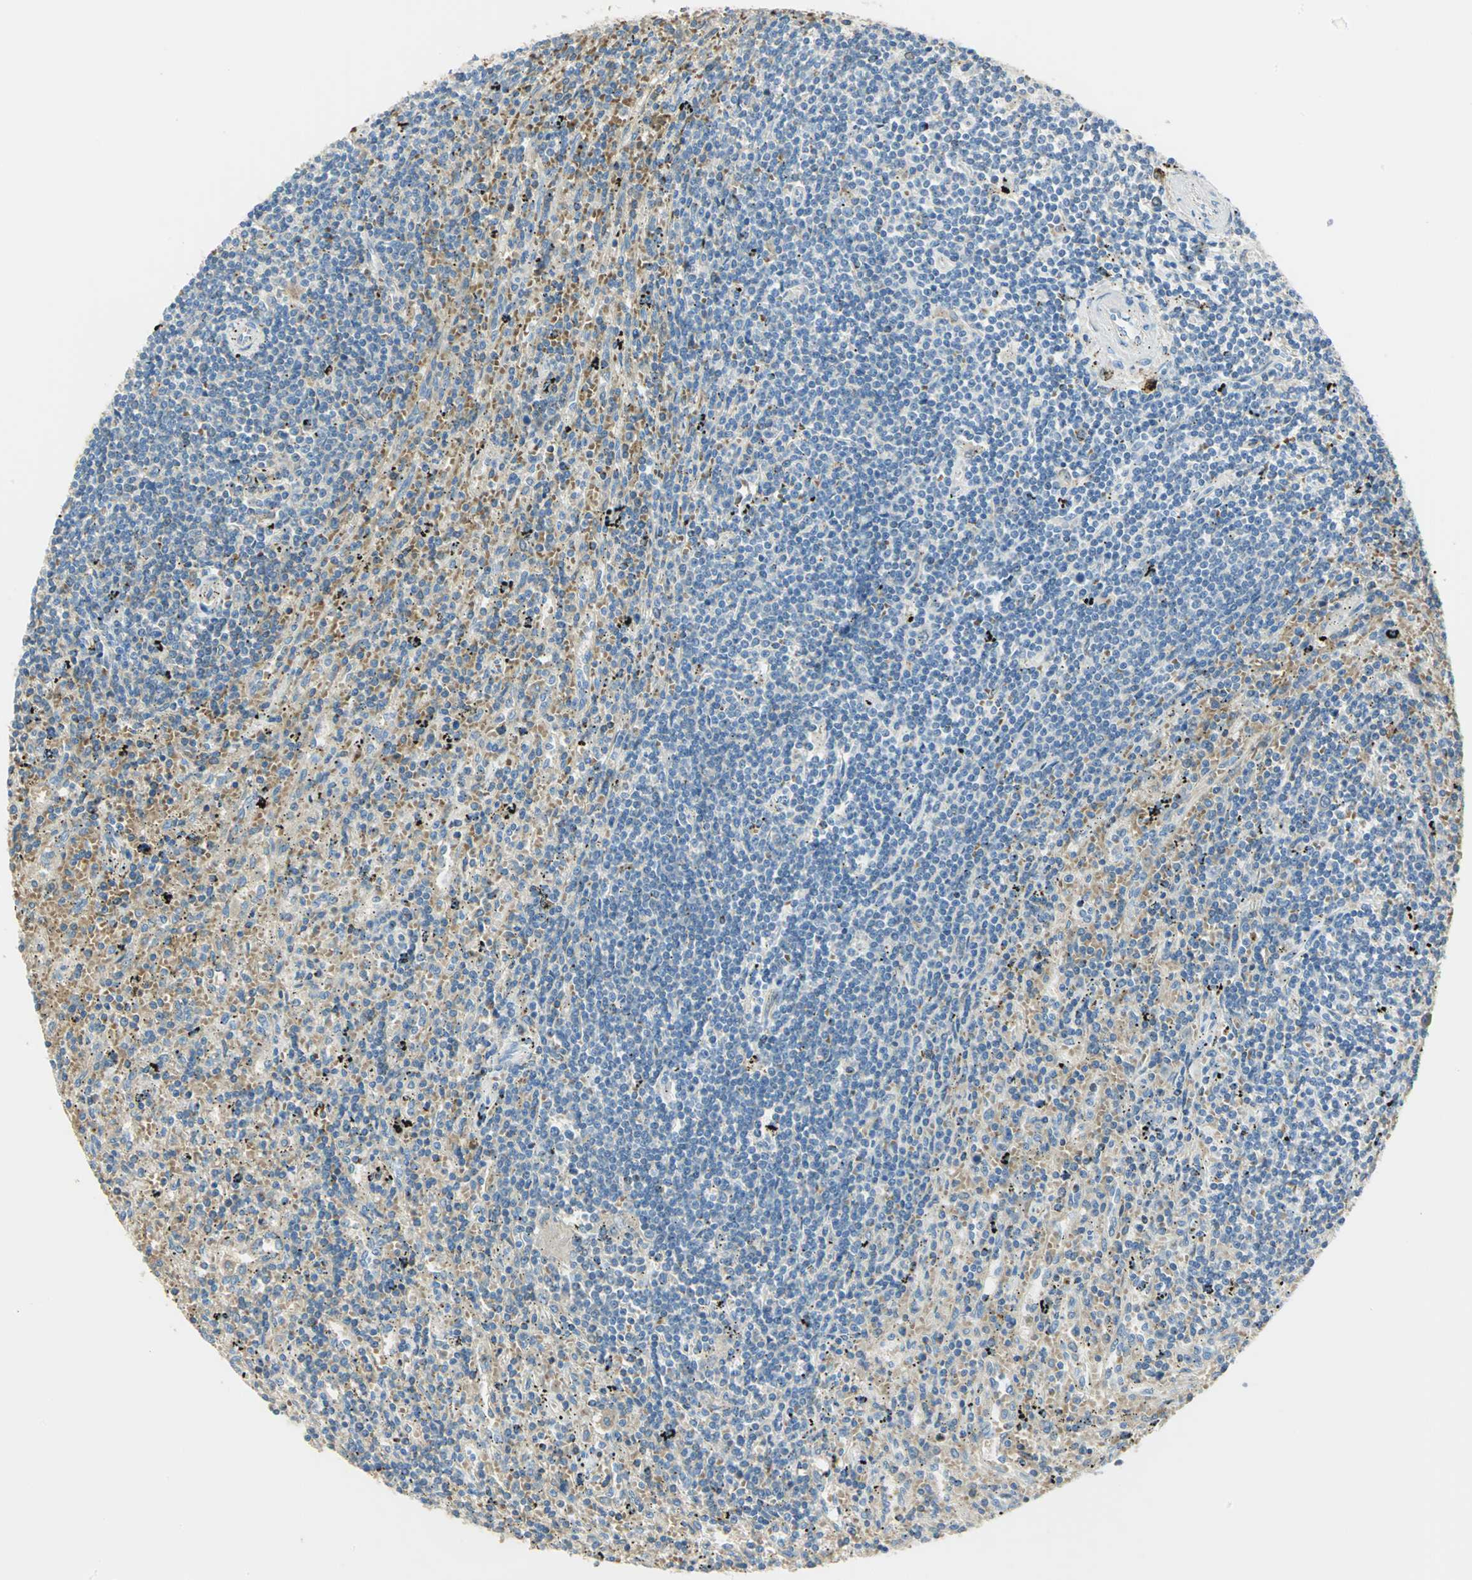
{"staining": {"intensity": "negative", "quantity": "none", "location": "none"}, "tissue": "lymphoma", "cell_type": "Tumor cells", "image_type": "cancer", "snomed": [{"axis": "morphology", "description": "Malignant lymphoma, non-Hodgkin's type, Low grade"}, {"axis": "topography", "description": "Spleen"}], "caption": "High magnification brightfield microscopy of lymphoma stained with DAB (brown) and counterstained with hematoxylin (blue): tumor cells show no significant positivity.", "gene": "ARSA", "patient": {"sex": "male", "age": 76}}